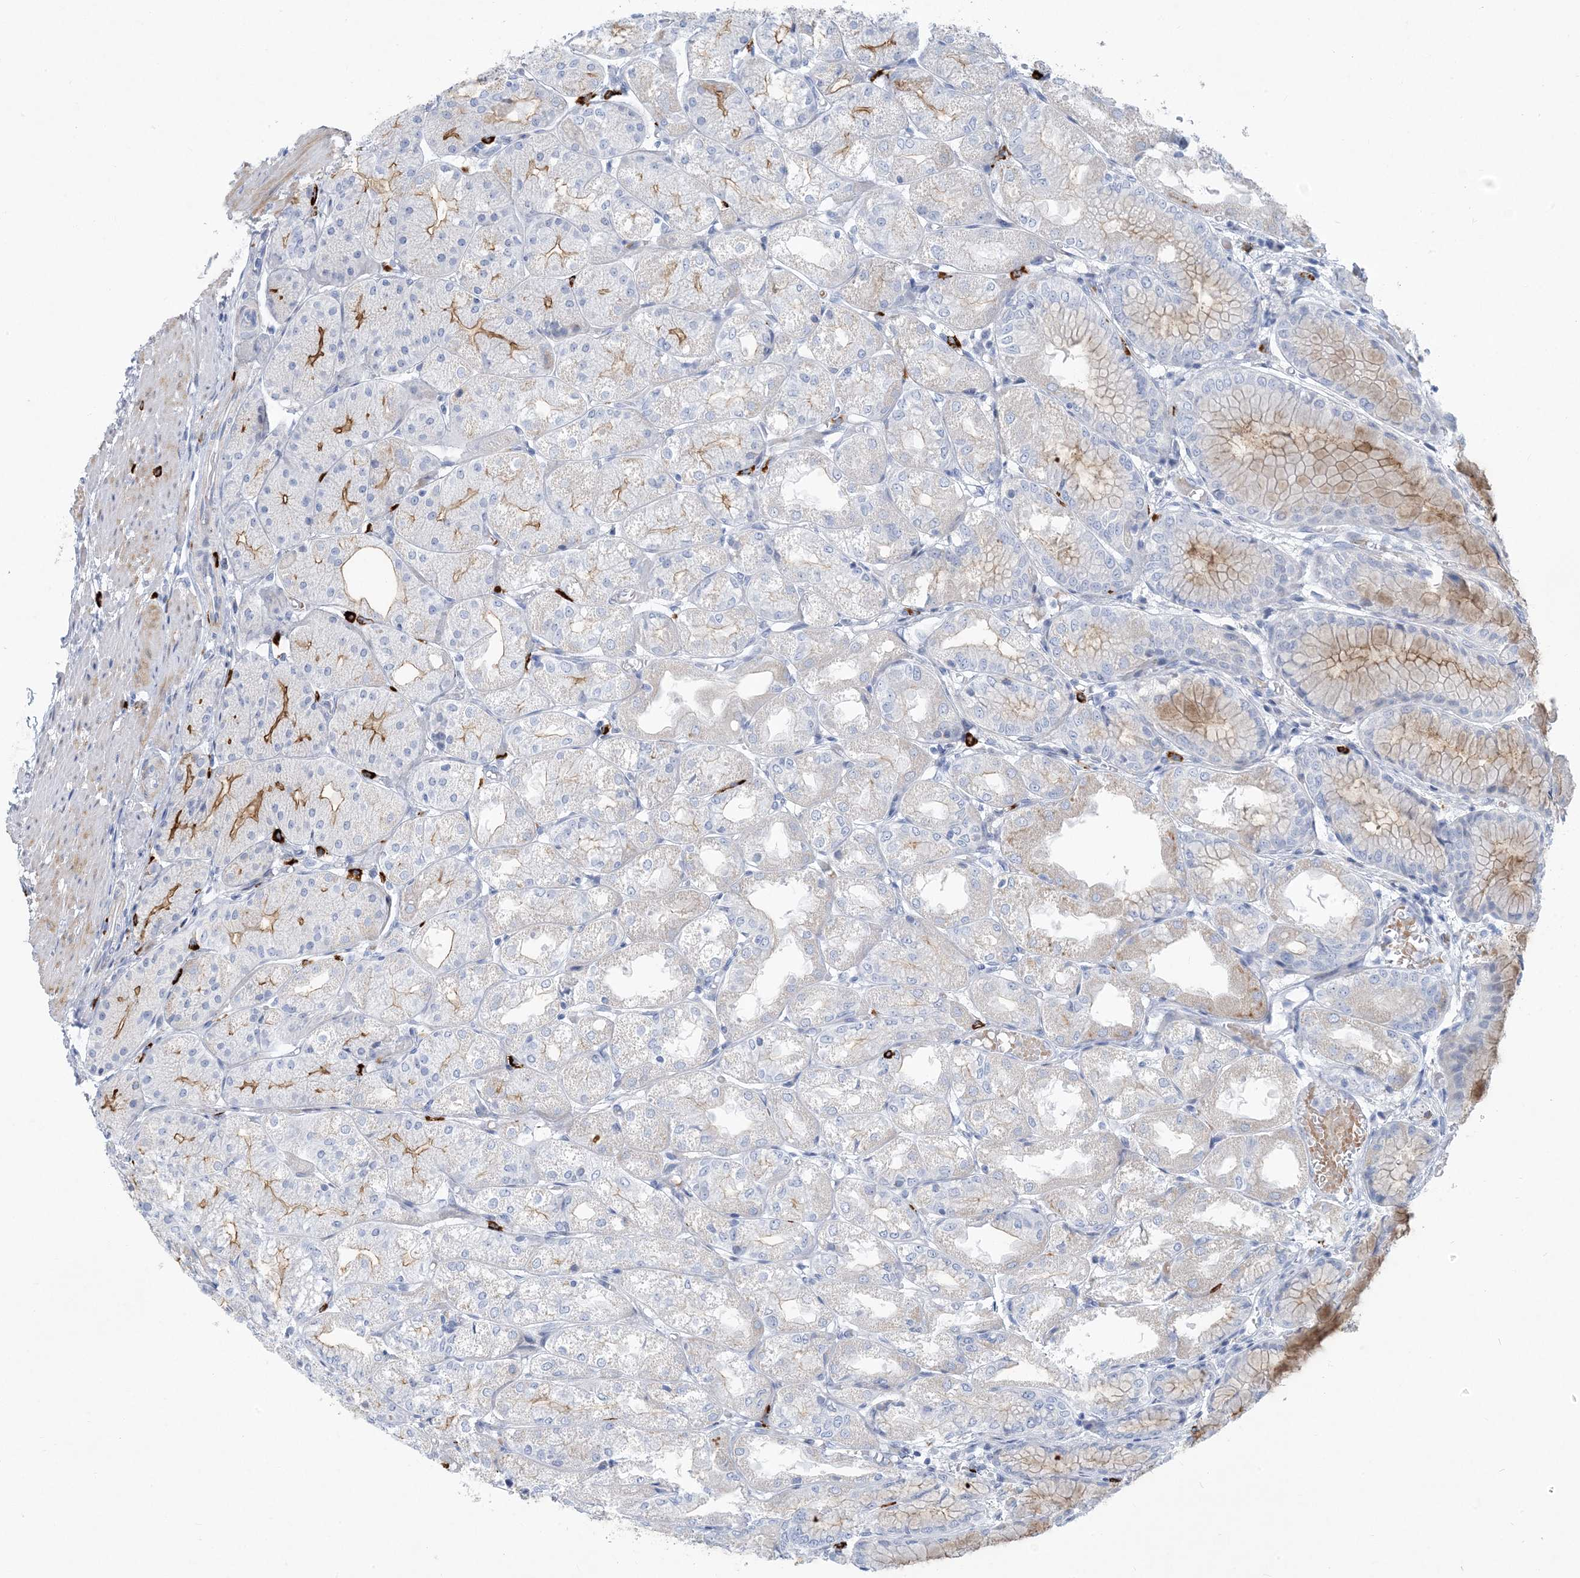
{"staining": {"intensity": "moderate", "quantity": "25%-75%", "location": "cytoplasmic/membranous"}, "tissue": "stomach", "cell_type": "Glandular cells", "image_type": "normal", "snomed": [{"axis": "morphology", "description": "Normal tissue, NOS"}, {"axis": "topography", "description": "Stomach, upper"}], "caption": "Immunohistochemical staining of benign human stomach reveals medium levels of moderate cytoplasmic/membranous staining in approximately 25%-75% of glandular cells.", "gene": "MOXD1", "patient": {"sex": "male", "age": 72}}